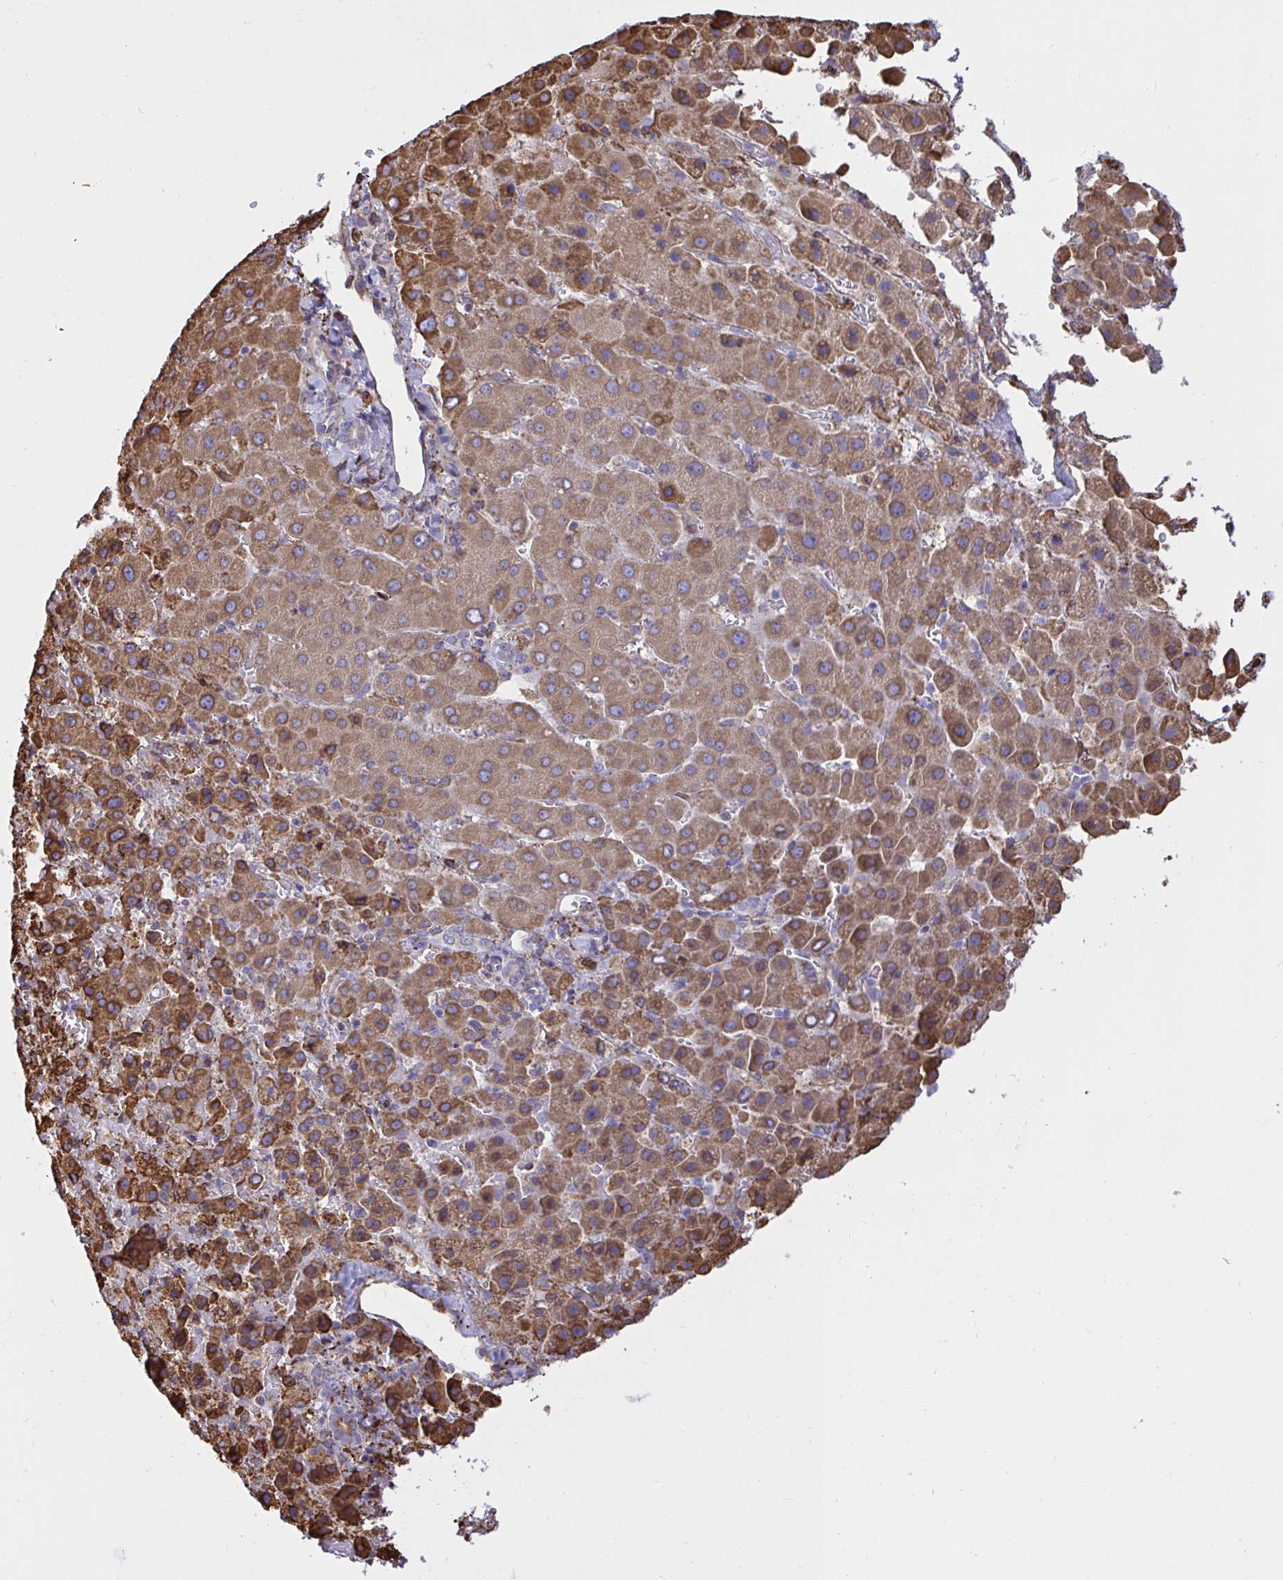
{"staining": {"intensity": "moderate", "quantity": ">75%", "location": "cytoplasmic/membranous"}, "tissue": "liver cancer", "cell_type": "Tumor cells", "image_type": "cancer", "snomed": [{"axis": "morphology", "description": "Carcinoma, Hepatocellular, NOS"}, {"axis": "topography", "description": "Liver"}], "caption": "Protein analysis of liver hepatocellular carcinoma tissue shows moderate cytoplasmic/membranous staining in approximately >75% of tumor cells.", "gene": "CLGN", "patient": {"sex": "female", "age": 58}}